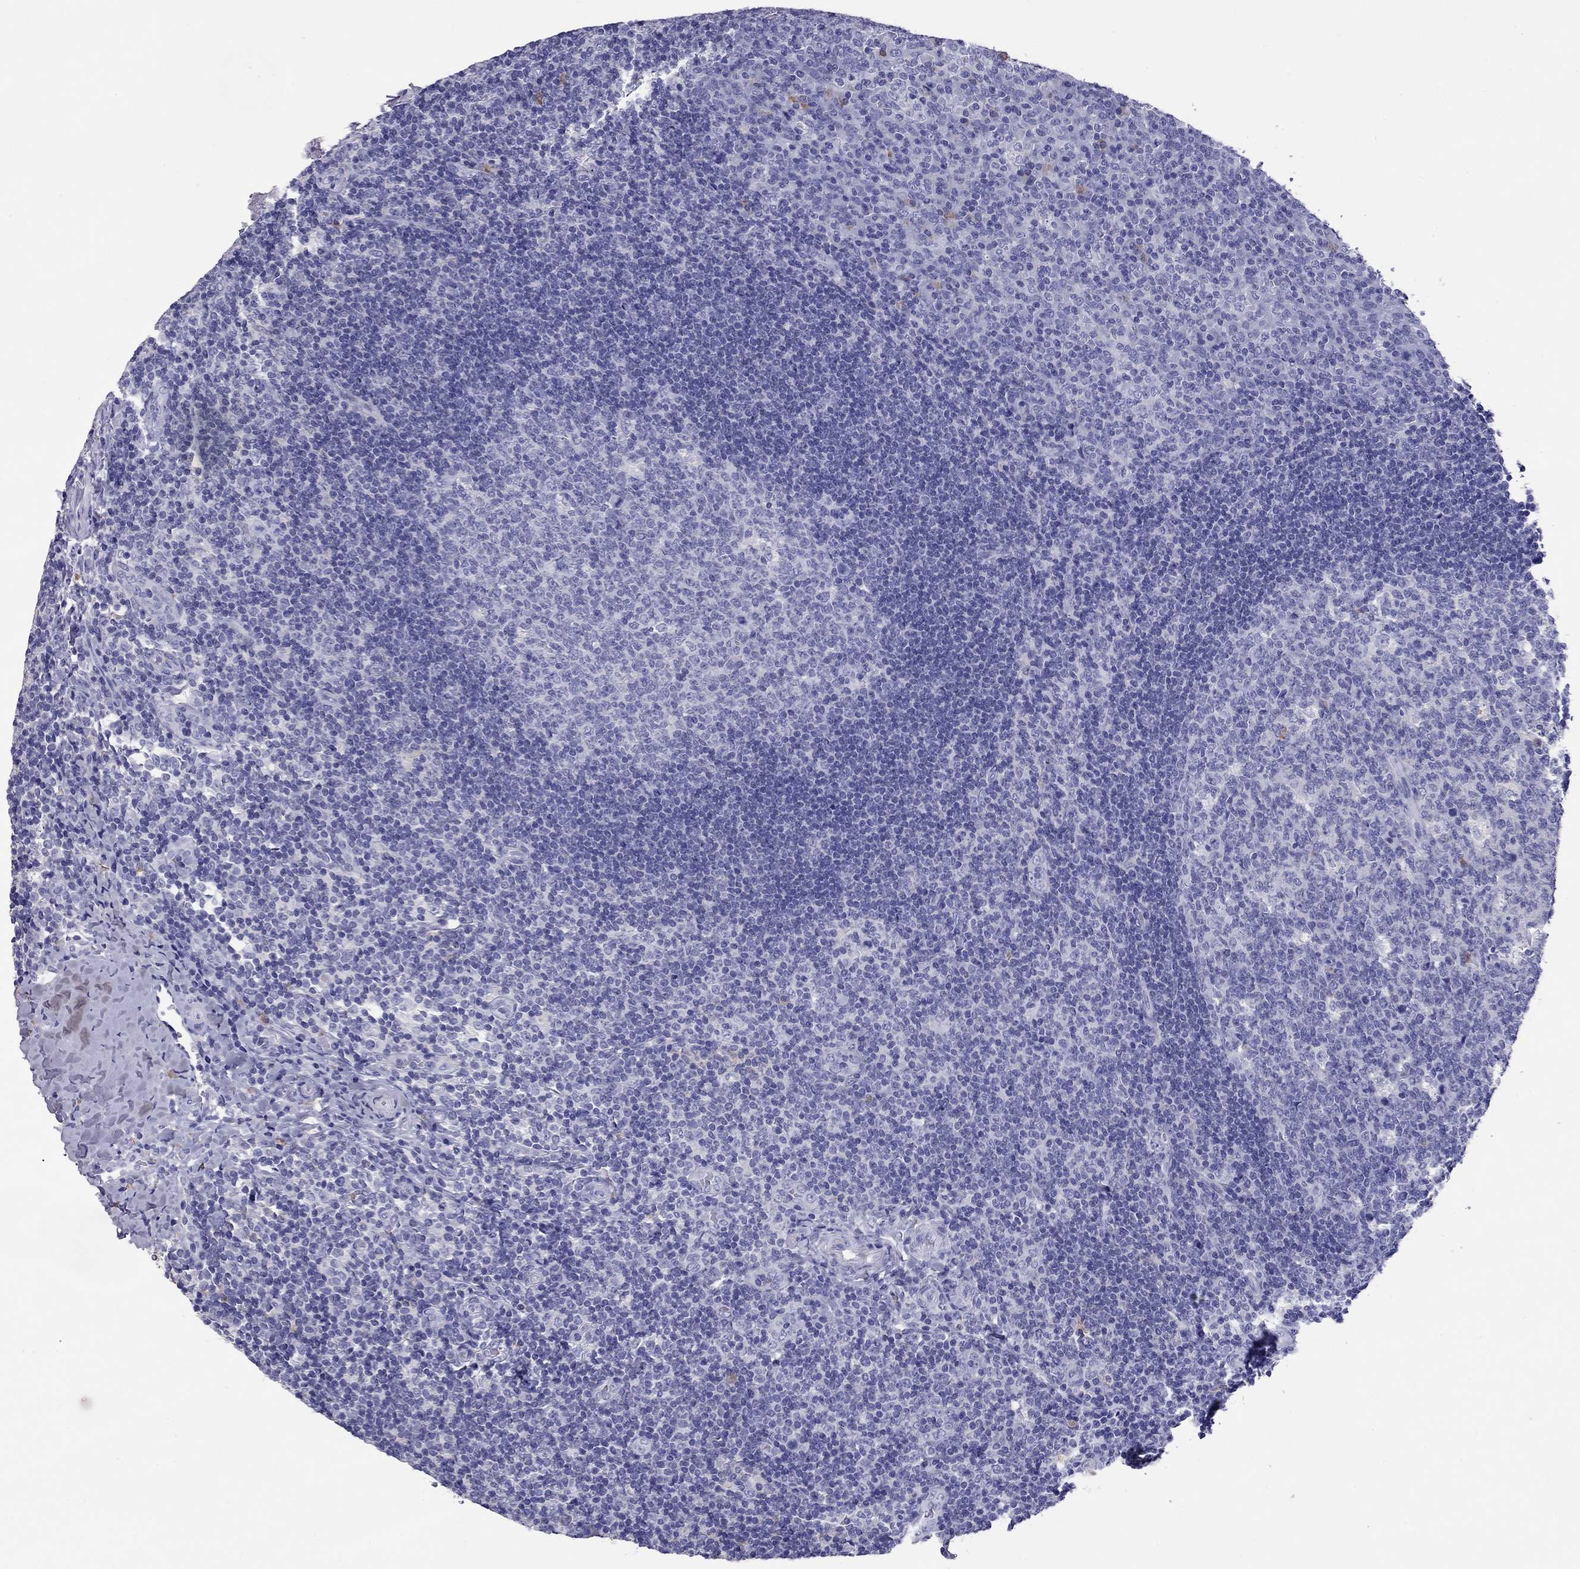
{"staining": {"intensity": "weak", "quantity": "<25%", "location": "cytoplasmic/membranous"}, "tissue": "tonsil", "cell_type": "Germinal center cells", "image_type": "normal", "snomed": [{"axis": "morphology", "description": "Normal tissue, NOS"}, {"axis": "topography", "description": "Tonsil"}], "caption": "Tonsil stained for a protein using IHC reveals no staining germinal center cells.", "gene": "CALHM1", "patient": {"sex": "male", "age": 17}}